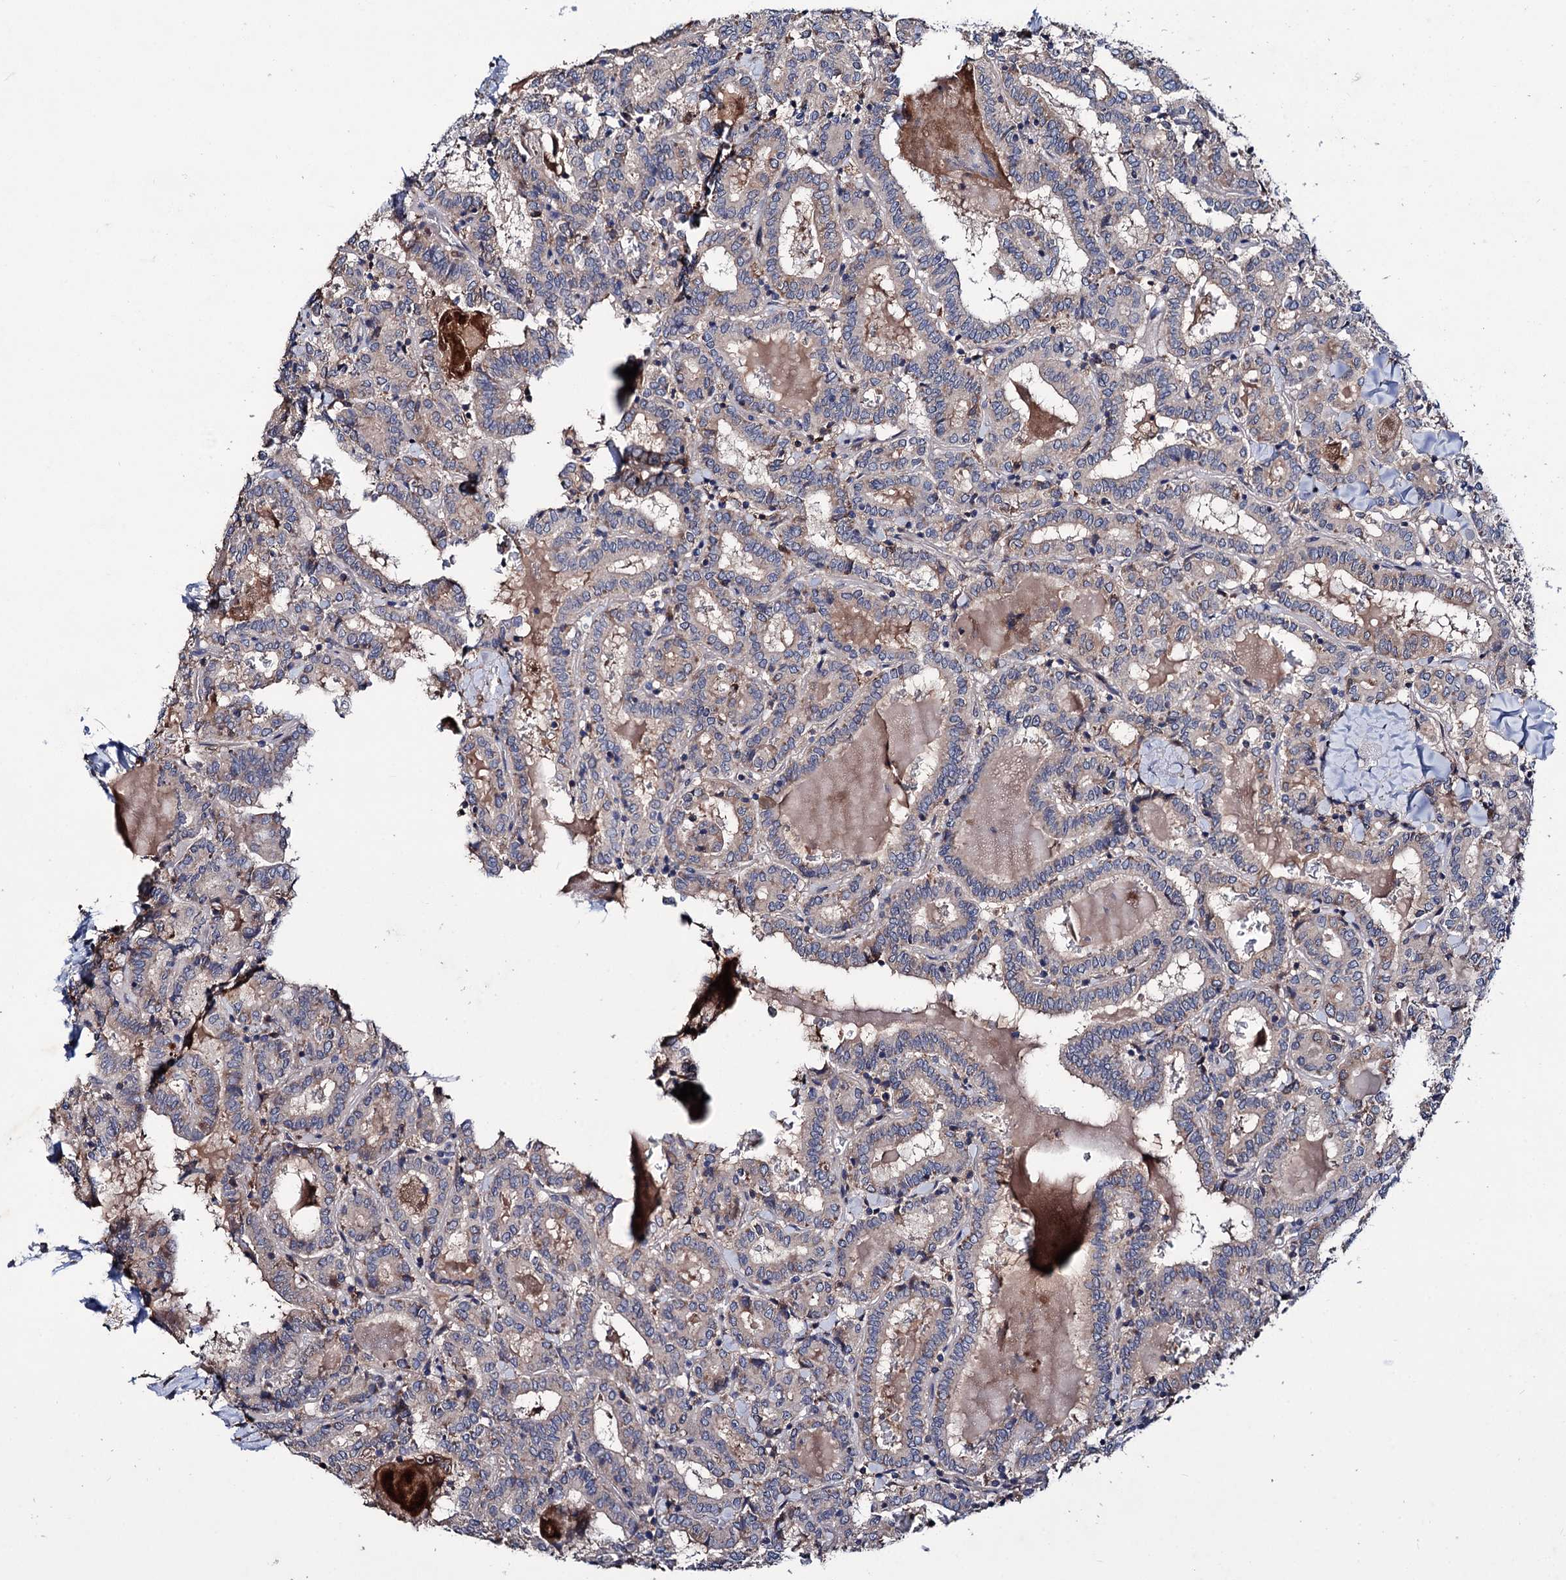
{"staining": {"intensity": "weak", "quantity": "<25%", "location": "cytoplasmic/membranous"}, "tissue": "thyroid cancer", "cell_type": "Tumor cells", "image_type": "cancer", "snomed": [{"axis": "morphology", "description": "Papillary adenocarcinoma, NOS"}, {"axis": "topography", "description": "Thyroid gland"}], "caption": "High power microscopy photomicrograph of an IHC photomicrograph of thyroid cancer (papillary adenocarcinoma), revealing no significant positivity in tumor cells. Brightfield microscopy of immunohistochemistry stained with DAB (brown) and hematoxylin (blue), captured at high magnification.", "gene": "CLPB", "patient": {"sex": "female", "age": 72}}